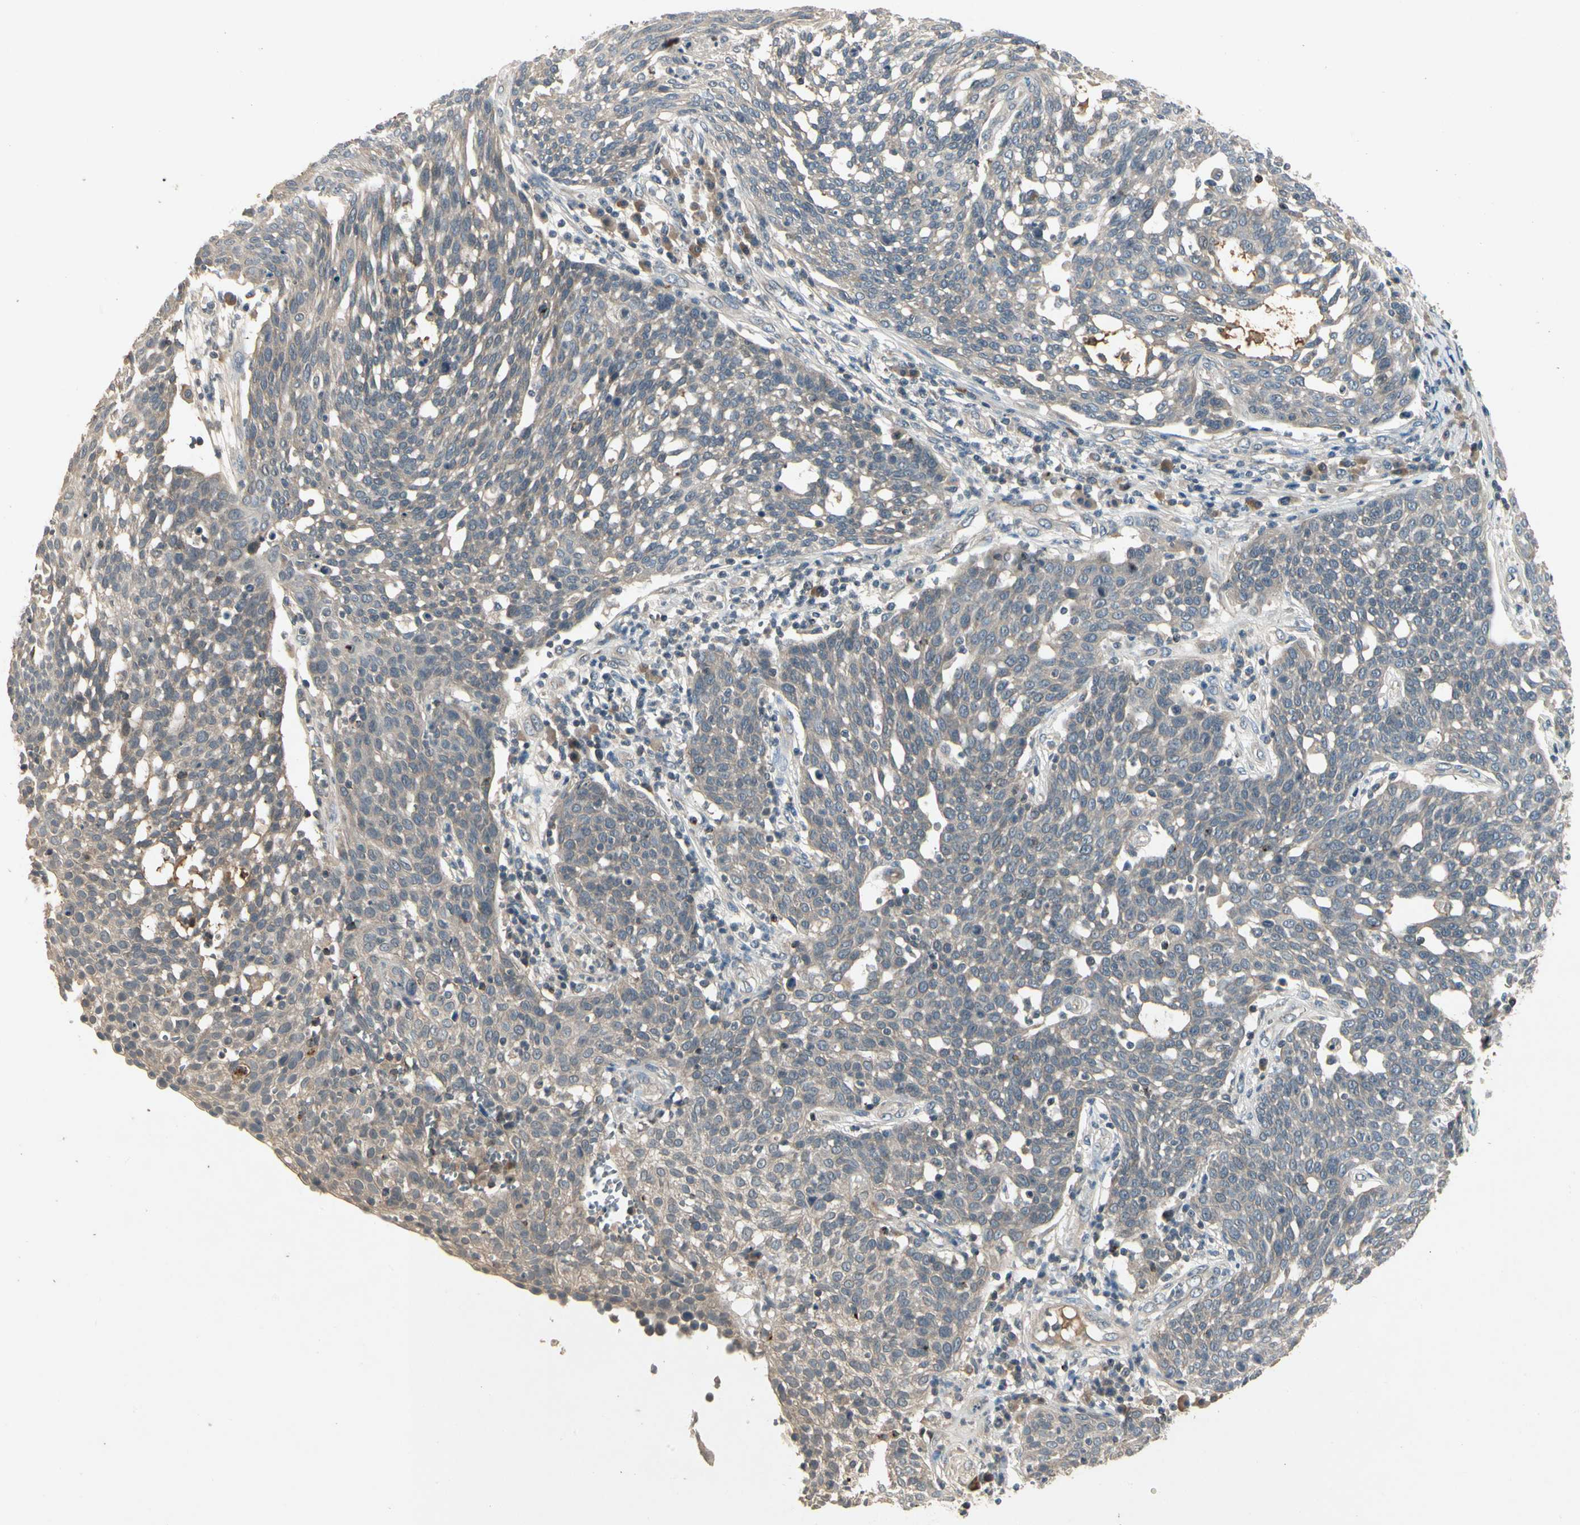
{"staining": {"intensity": "weak", "quantity": "25%-75%", "location": "cytoplasmic/membranous"}, "tissue": "cervical cancer", "cell_type": "Tumor cells", "image_type": "cancer", "snomed": [{"axis": "morphology", "description": "Squamous cell carcinoma, NOS"}, {"axis": "topography", "description": "Cervix"}], "caption": "IHC staining of cervical squamous cell carcinoma, which displays low levels of weak cytoplasmic/membranous positivity in approximately 25%-75% of tumor cells indicating weak cytoplasmic/membranous protein staining. The staining was performed using DAB (3,3'-diaminobenzidine) (brown) for protein detection and nuclei were counterstained in hematoxylin (blue).", "gene": "CCL4", "patient": {"sex": "female", "age": 34}}